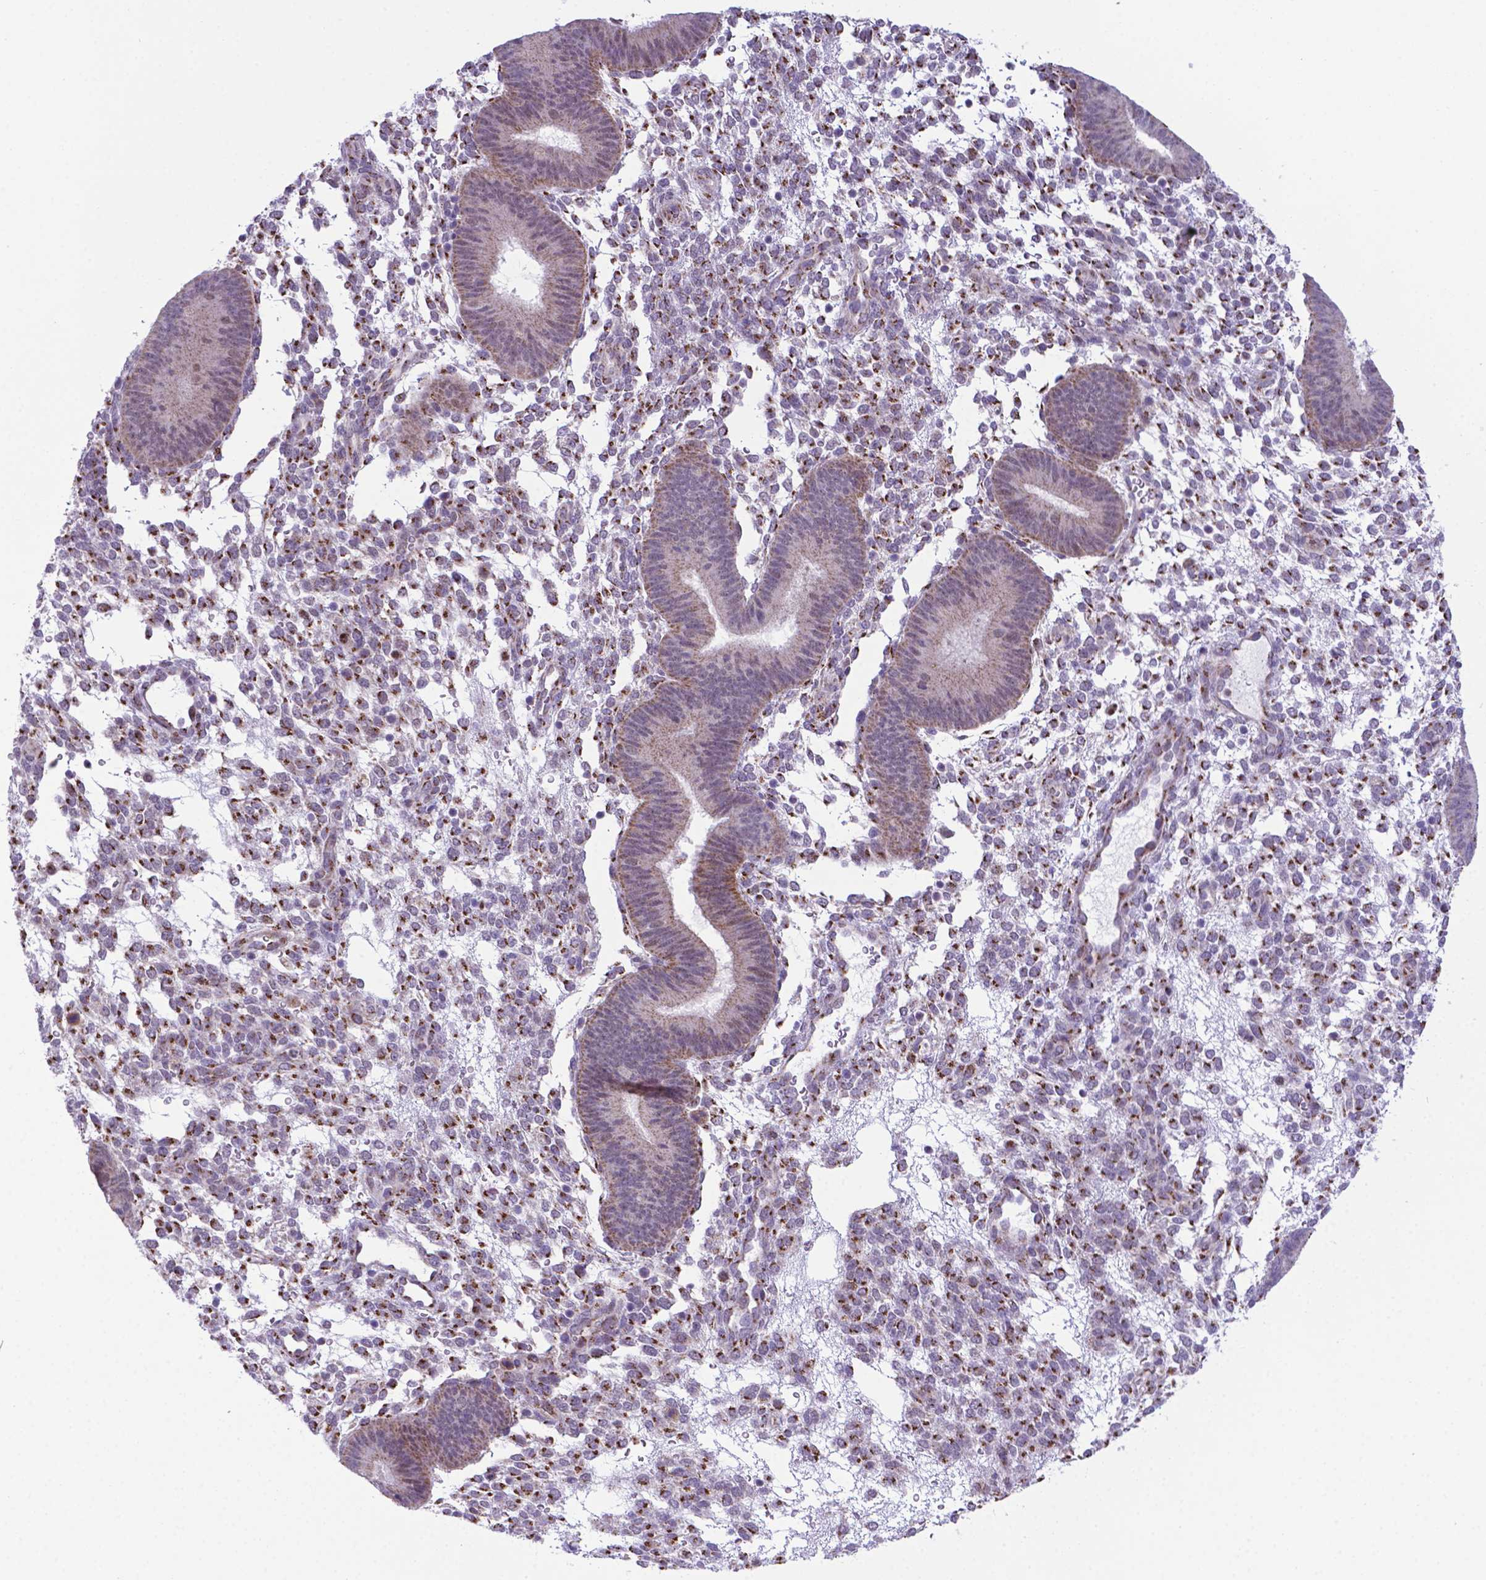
{"staining": {"intensity": "moderate", "quantity": "25%-75%", "location": "cytoplasmic/membranous"}, "tissue": "endometrium", "cell_type": "Cells in endometrial stroma", "image_type": "normal", "snomed": [{"axis": "morphology", "description": "Normal tissue, NOS"}, {"axis": "topography", "description": "Endometrium"}], "caption": "Cells in endometrial stroma reveal medium levels of moderate cytoplasmic/membranous expression in about 25%-75% of cells in normal endometrium.", "gene": "MRPL10", "patient": {"sex": "female", "age": 39}}